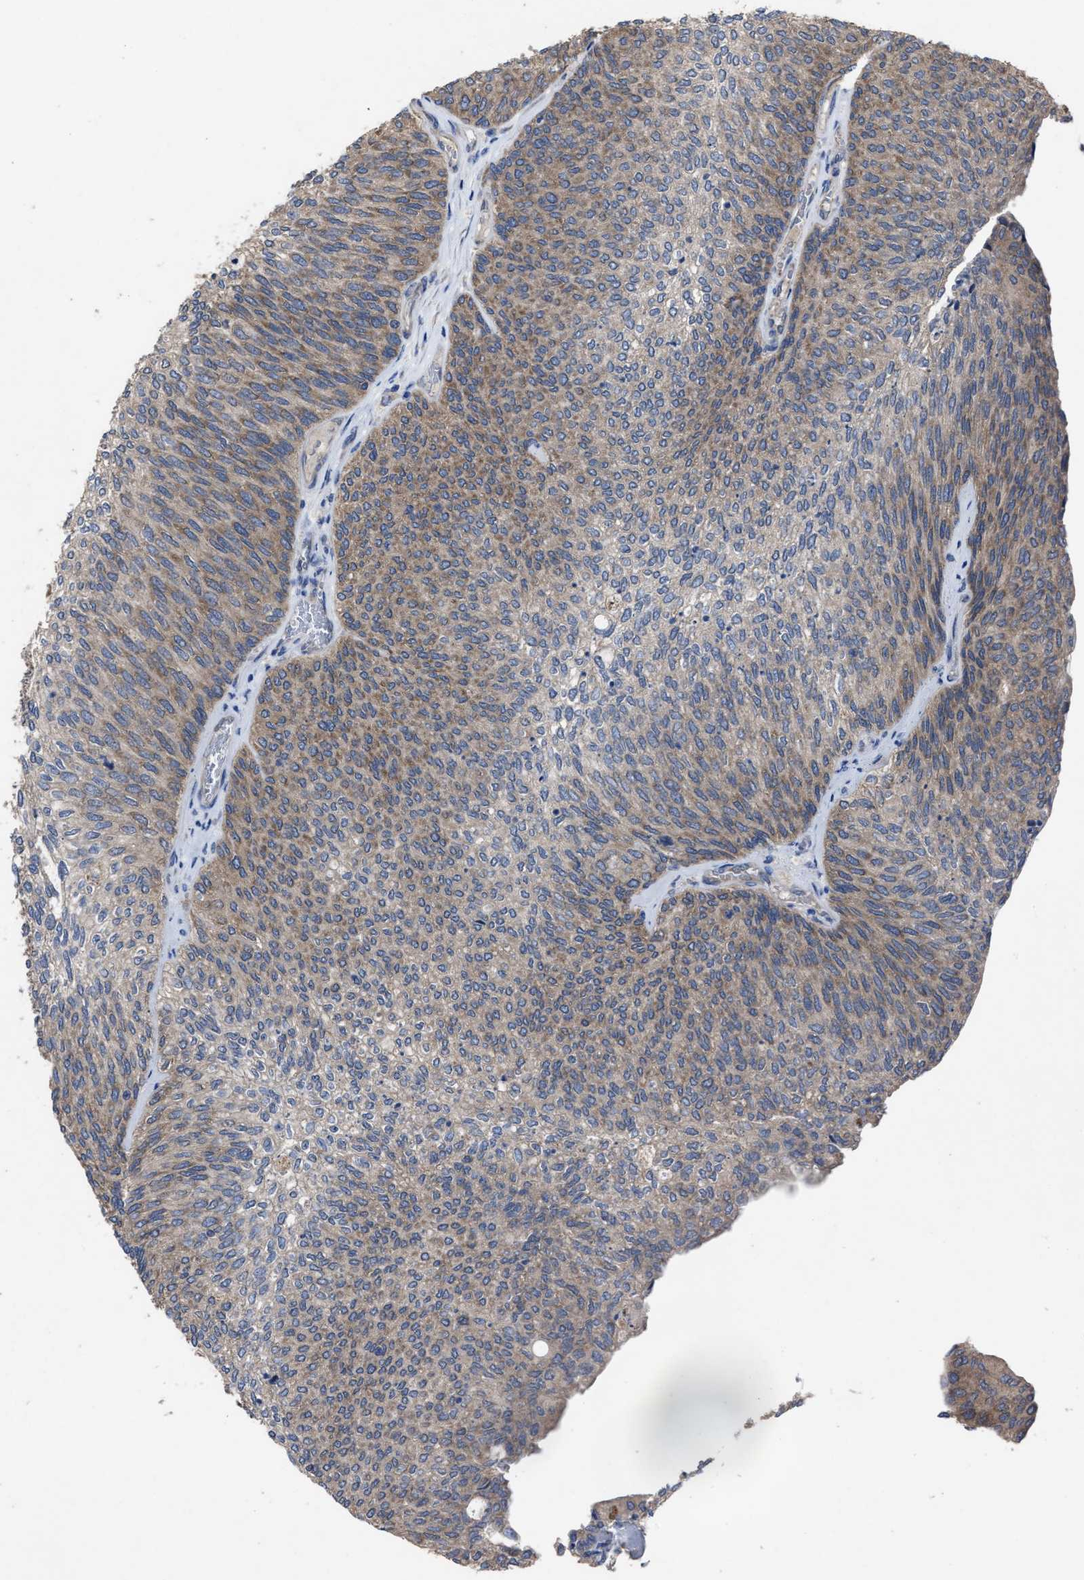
{"staining": {"intensity": "moderate", "quantity": "<25%", "location": "cytoplasmic/membranous"}, "tissue": "urothelial cancer", "cell_type": "Tumor cells", "image_type": "cancer", "snomed": [{"axis": "morphology", "description": "Urothelial carcinoma, Low grade"}, {"axis": "topography", "description": "Urinary bladder"}], "caption": "There is low levels of moderate cytoplasmic/membranous expression in tumor cells of urothelial cancer, as demonstrated by immunohistochemical staining (brown color).", "gene": "UPF1", "patient": {"sex": "female", "age": 79}}